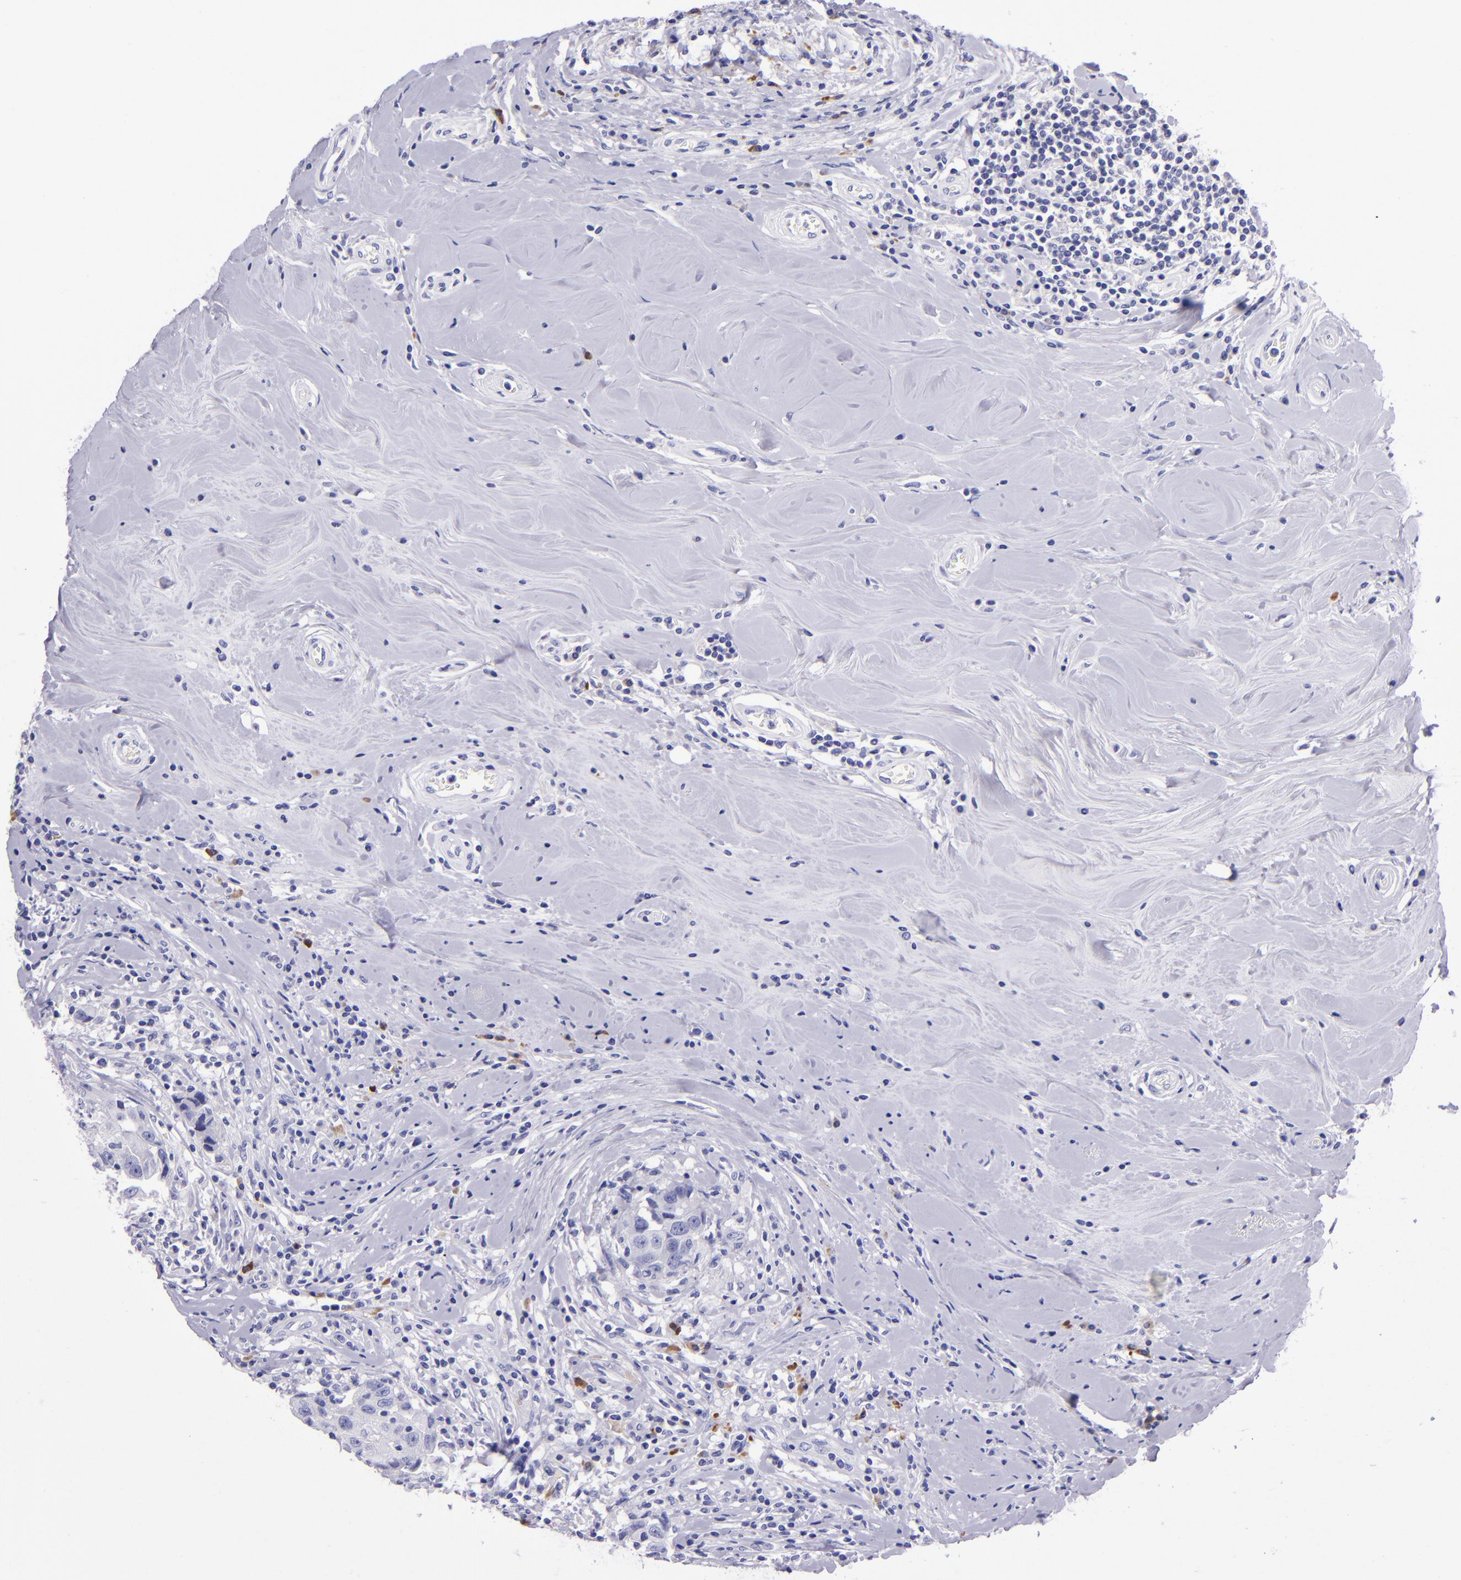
{"staining": {"intensity": "negative", "quantity": "none", "location": "none"}, "tissue": "breast cancer", "cell_type": "Tumor cells", "image_type": "cancer", "snomed": [{"axis": "morphology", "description": "Duct carcinoma"}, {"axis": "topography", "description": "Breast"}], "caption": "A histopathology image of human breast cancer is negative for staining in tumor cells.", "gene": "TYRP1", "patient": {"sex": "female", "age": 27}}